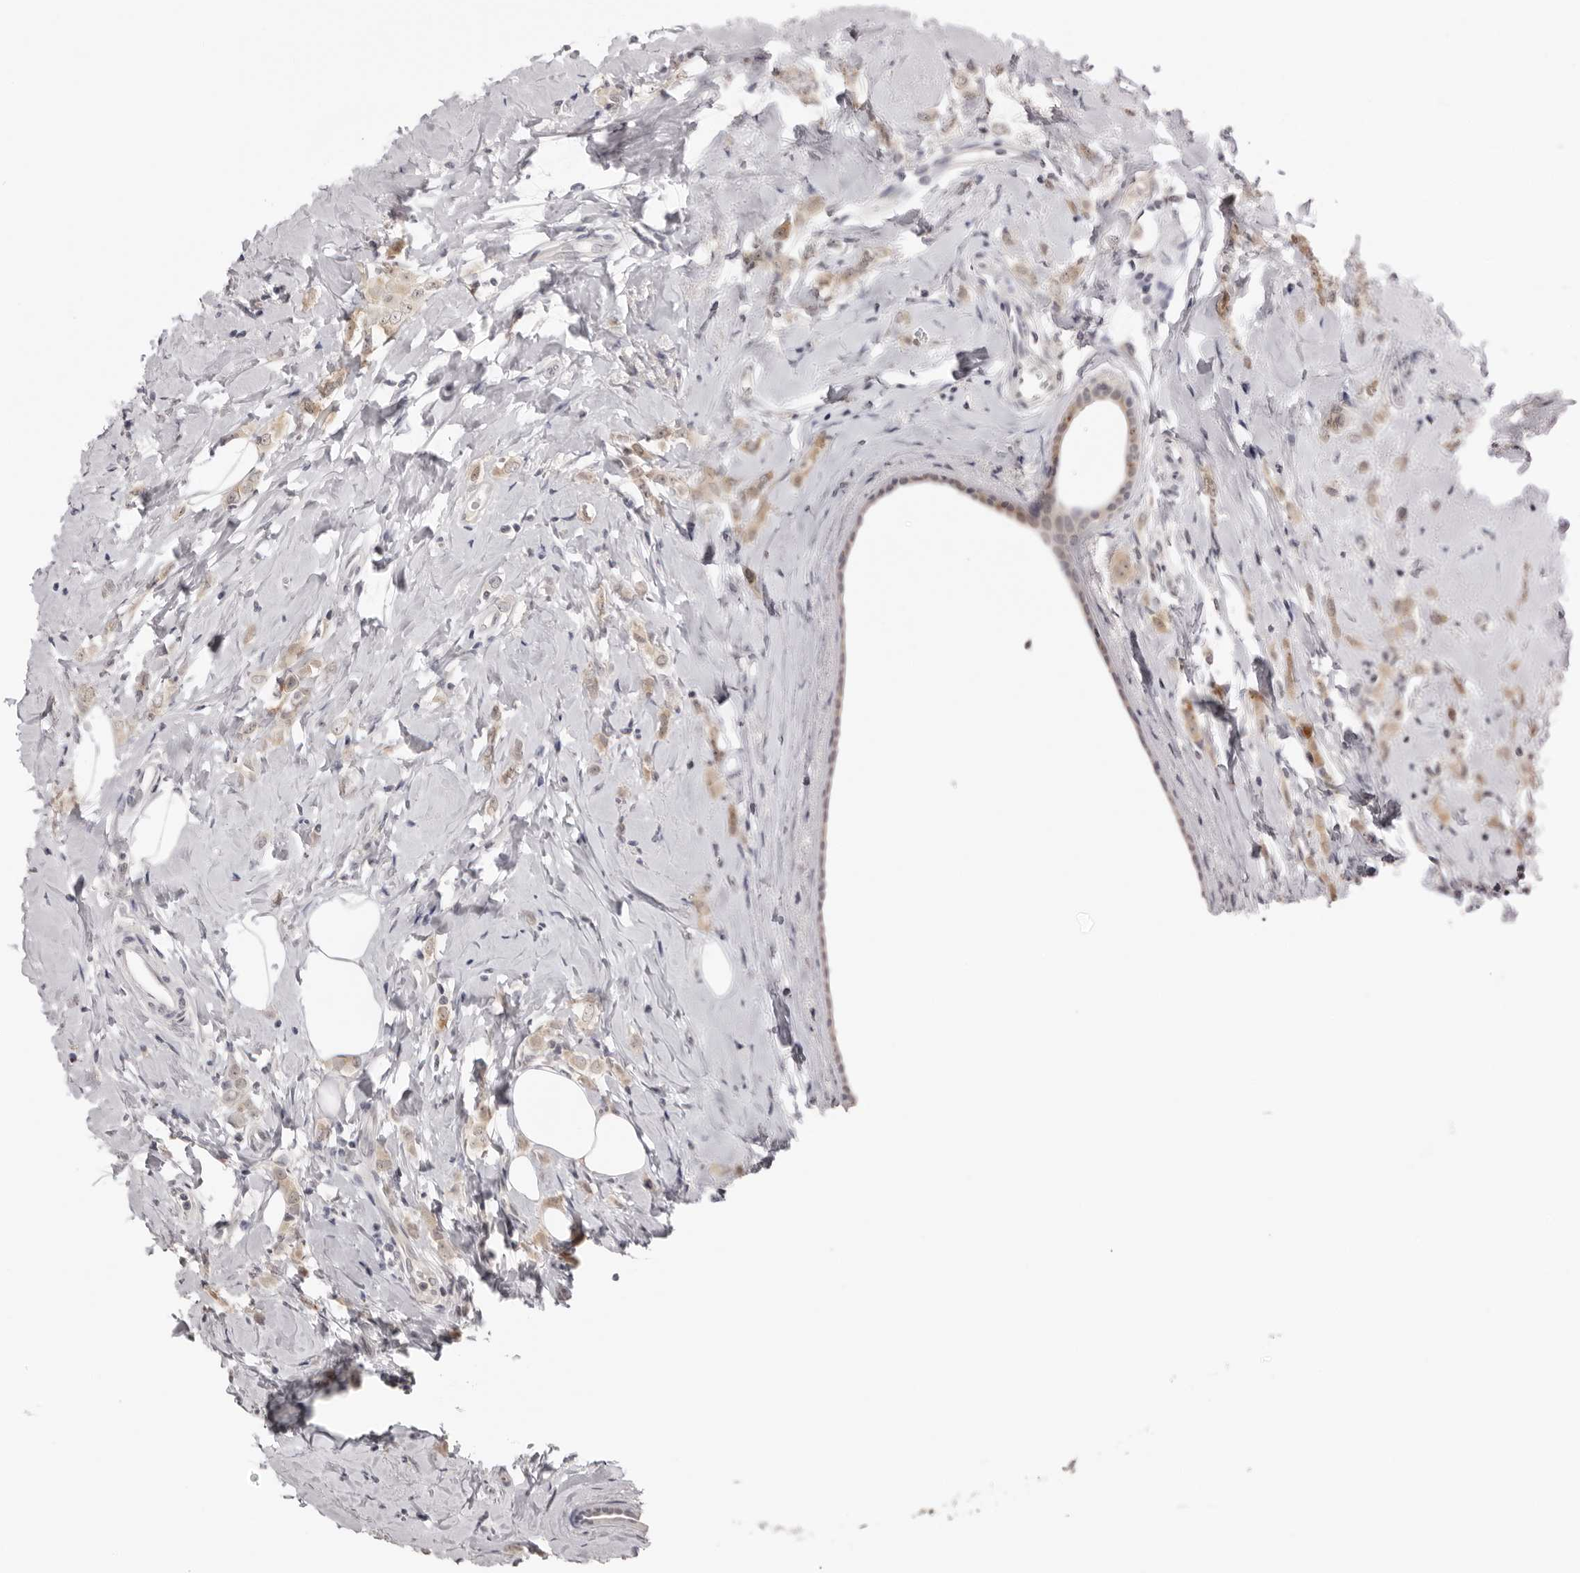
{"staining": {"intensity": "weak", "quantity": "<25%", "location": "cytoplasmic/membranous,nuclear"}, "tissue": "breast cancer", "cell_type": "Tumor cells", "image_type": "cancer", "snomed": [{"axis": "morphology", "description": "Lobular carcinoma"}, {"axis": "topography", "description": "Breast"}], "caption": "Photomicrograph shows no protein expression in tumor cells of breast lobular carcinoma tissue.", "gene": "PRUNE1", "patient": {"sex": "female", "age": 47}}